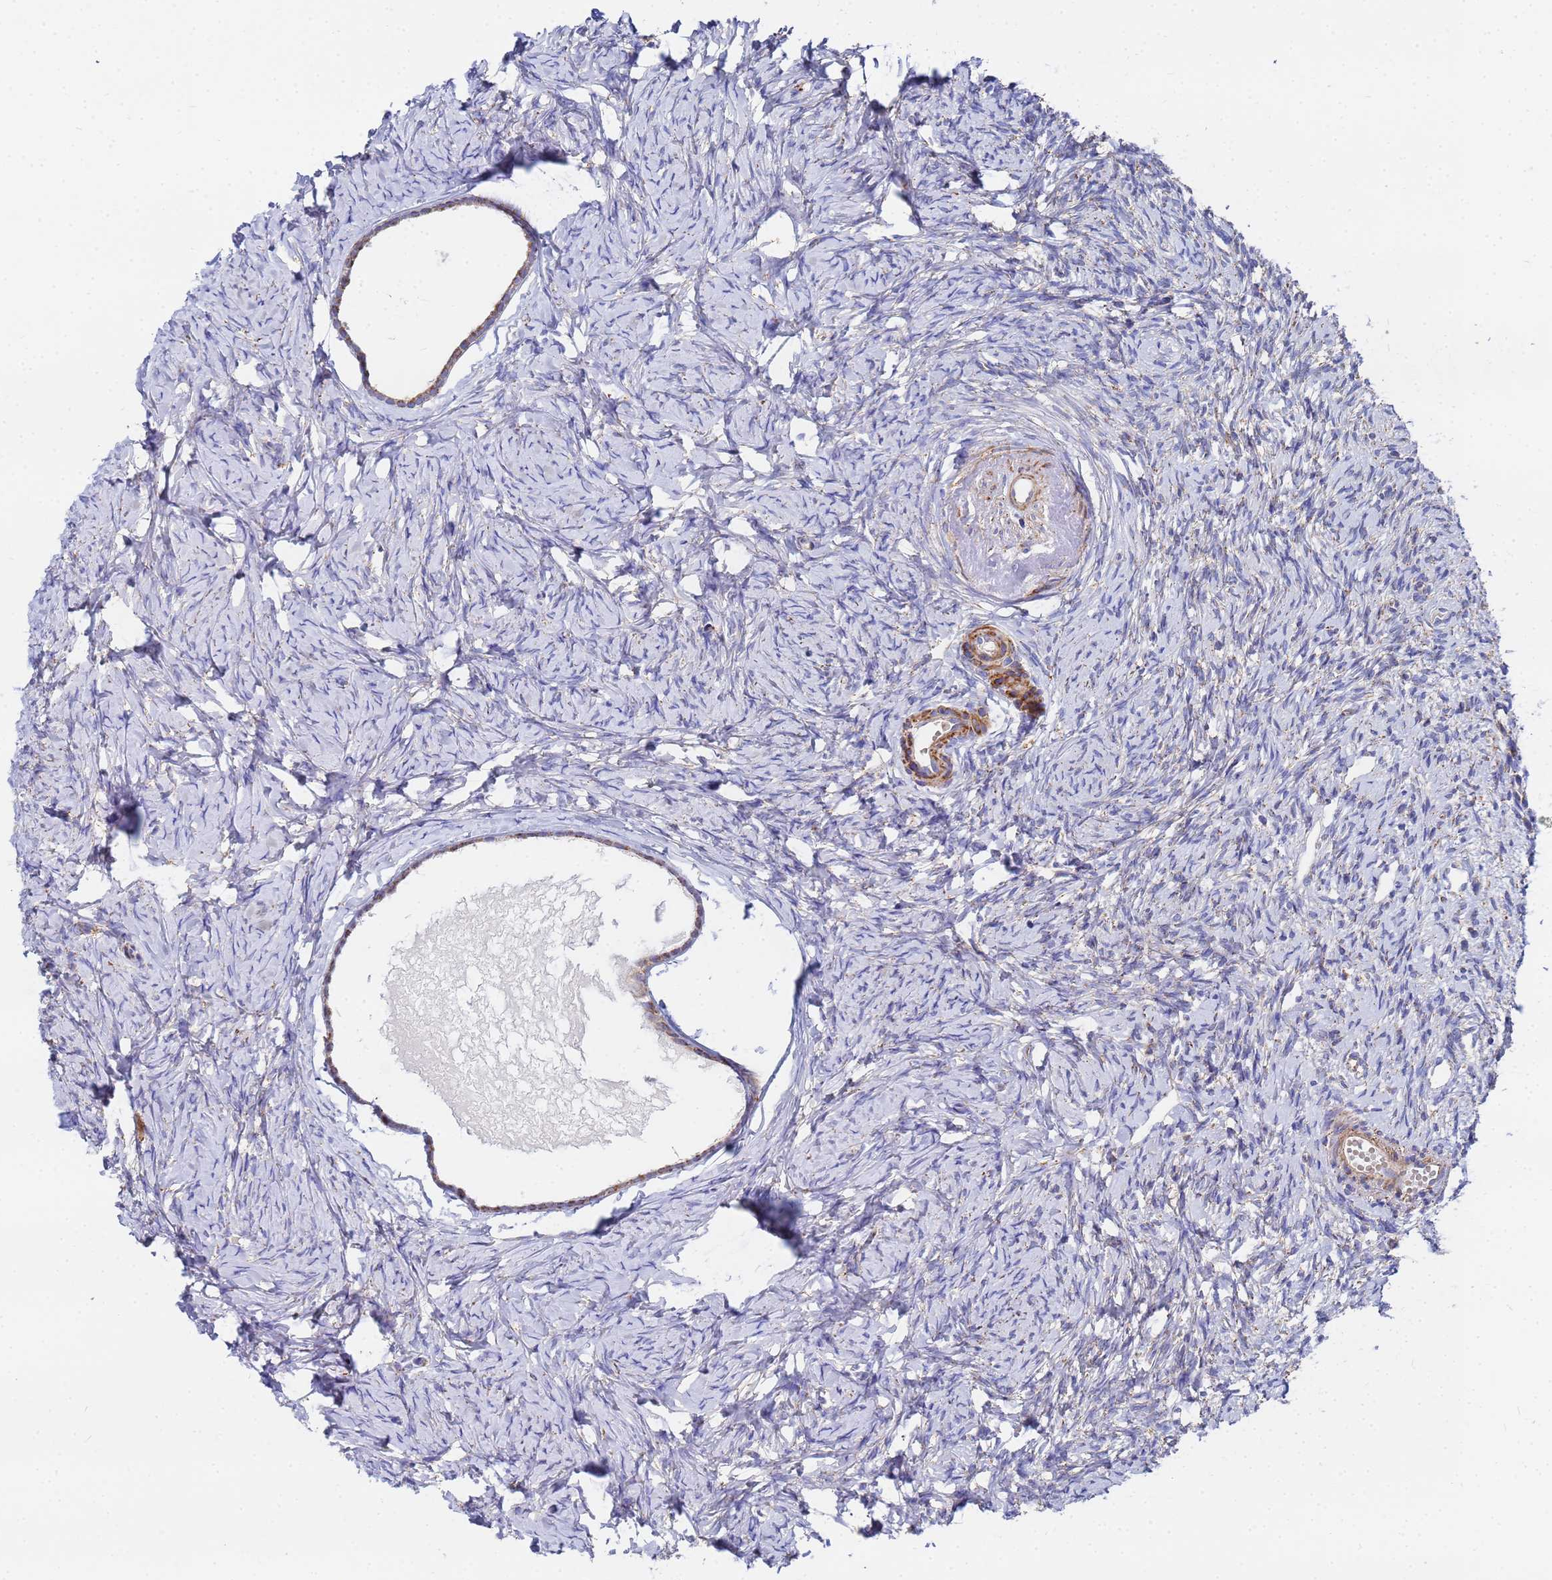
{"staining": {"intensity": "negative", "quantity": "none", "location": "none"}, "tissue": "ovary", "cell_type": "Ovarian stroma cells", "image_type": "normal", "snomed": [{"axis": "morphology", "description": "Normal tissue, NOS"}, {"axis": "topography", "description": "Ovary"}], "caption": "A high-resolution photomicrograph shows immunohistochemistry (IHC) staining of unremarkable ovary, which shows no significant positivity in ovarian stroma cells.", "gene": "FAHD2A", "patient": {"sex": "female", "age": 51}}